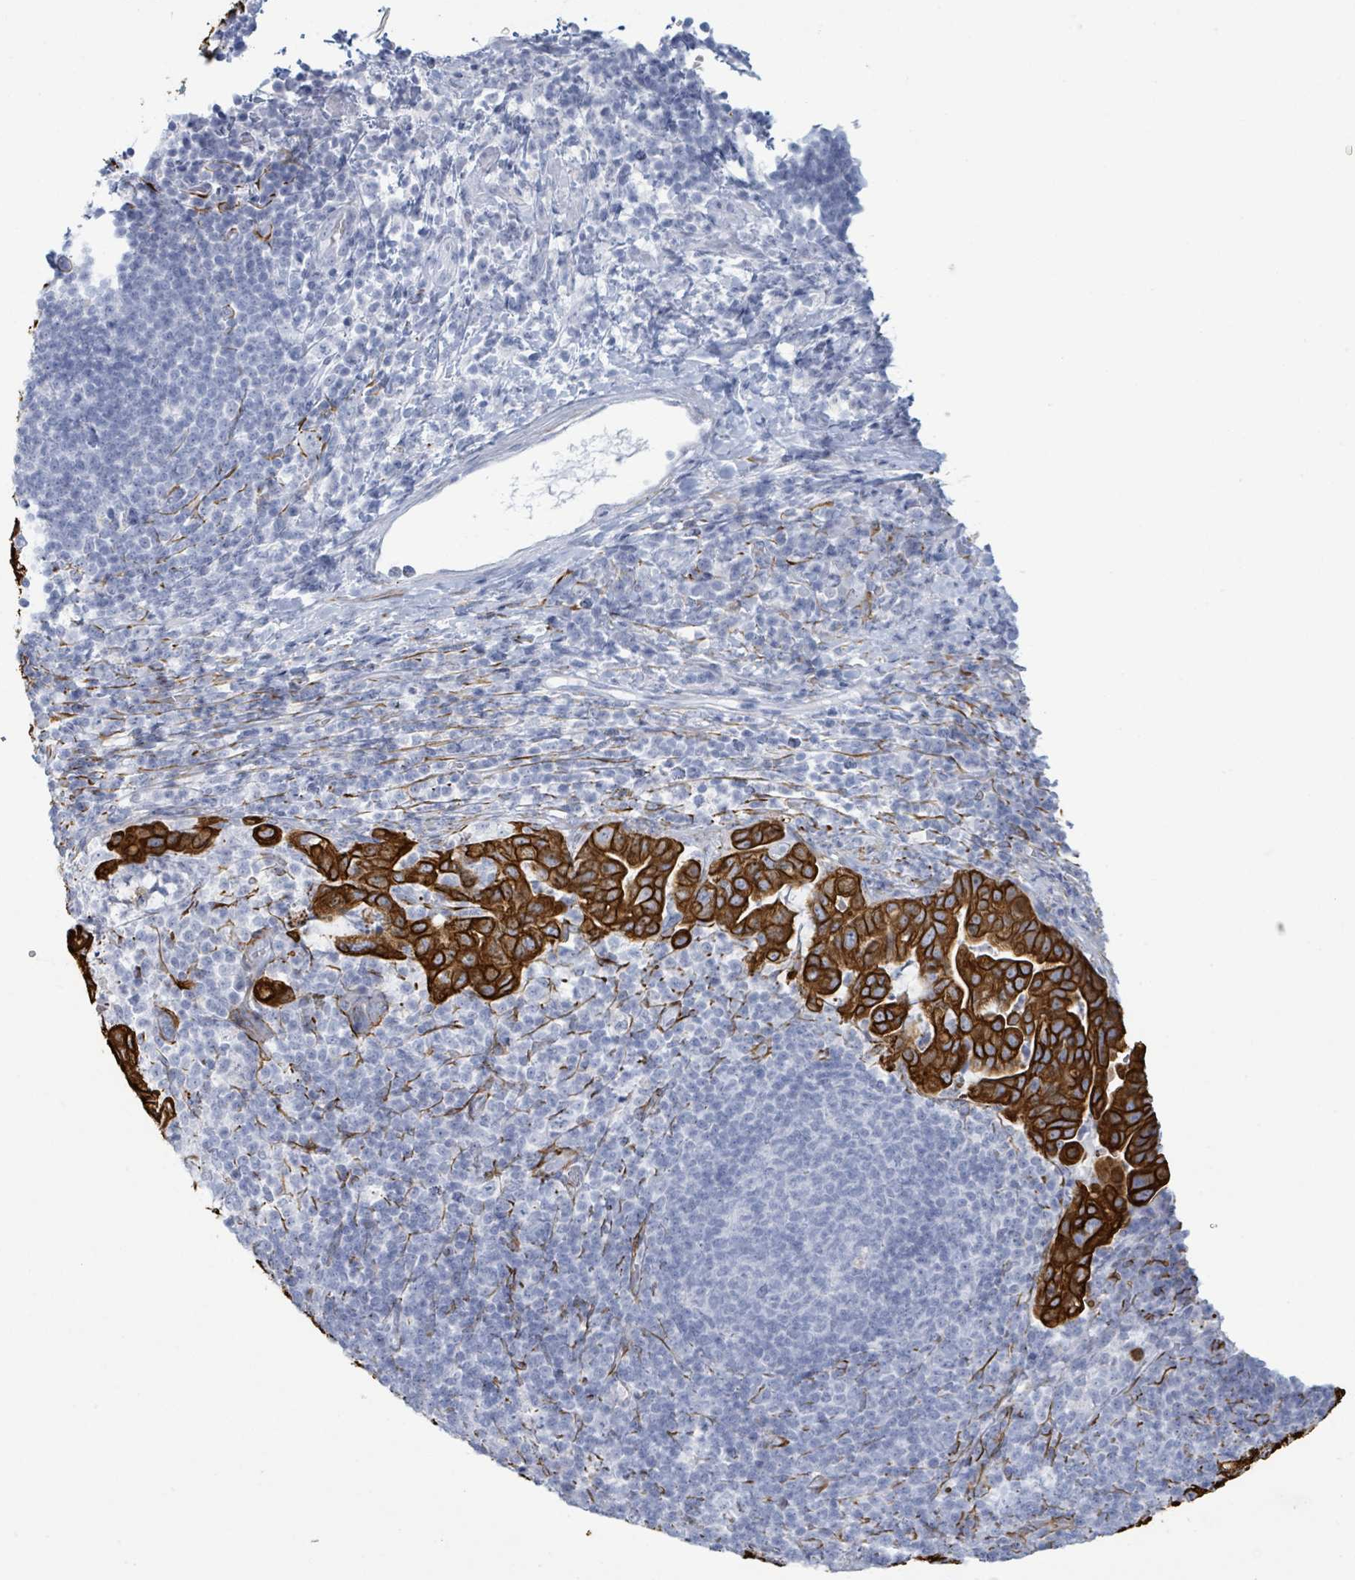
{"staining": {"intensity": "strong", "quantity": ">75%", "location": "cytoplasmic/membranous"}, "tissue": "pancreatic cancer", "cell_type": "Tumor cells", "image_type": "cancer", "snomed": [{"axis": "morphology", "description": "Normal tissue, NOS"}, {"axis": "morphology", "description": "Adenocarcinoma, NOS"}, {"axis": "topography", "description": "Lymph node"}, {"axis": "topography", "description": "Pancreas"}], "caption": "Strong cytoplasmic/membranous protein staining is identified in approximately >75% of tumor cells in adenocarcinoma (pancreatic). (Brightfield microscopy of DAB IHC at high magnification).", "gene": "KRT8", "patient": {"sex": "female", "age": 67}}